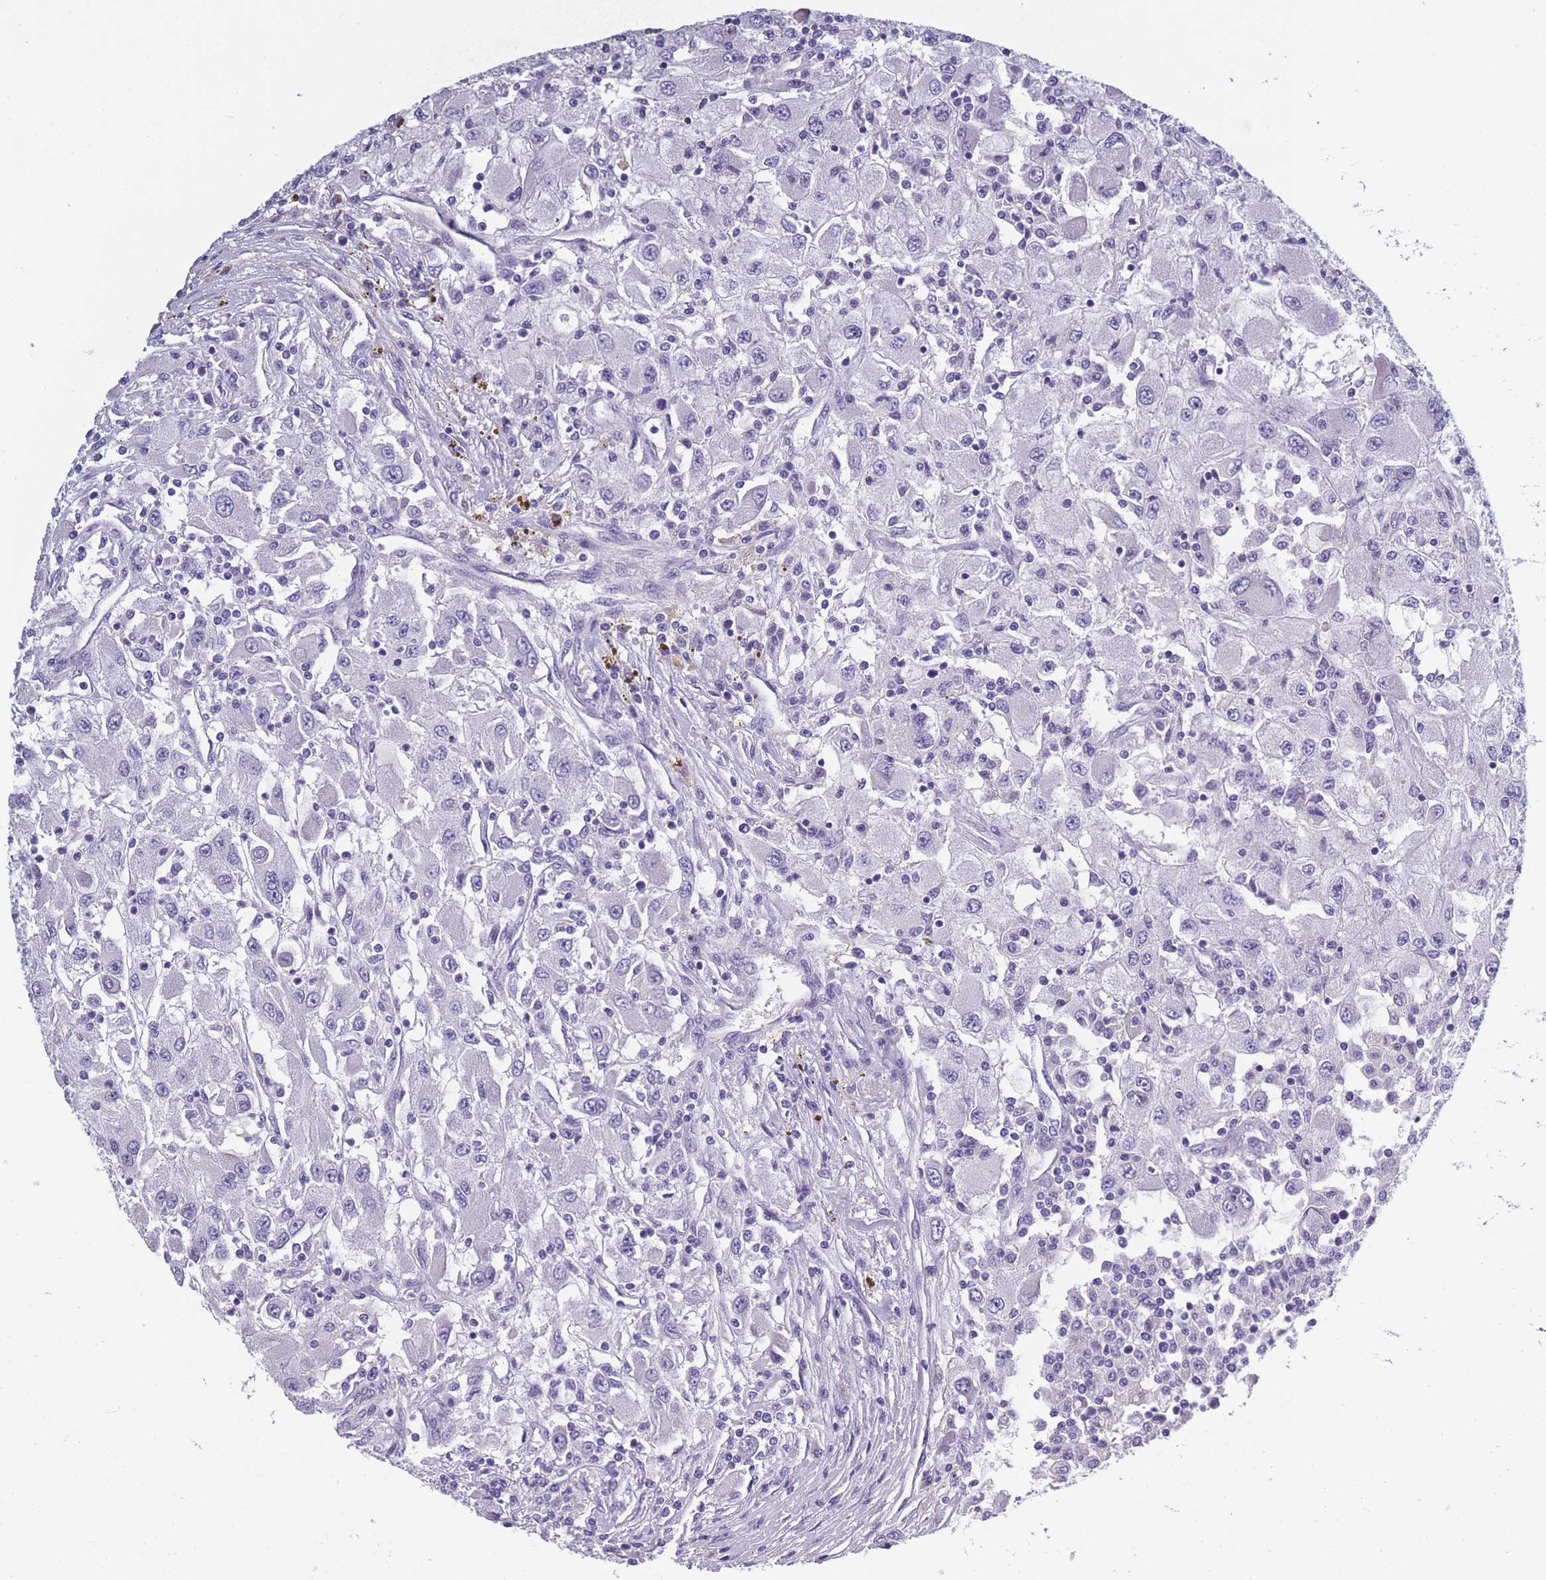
{"staining": {"intensity": "negative", "quantity": "none", "location": "none"}, "tissue": "renal cancer", "cell_type": "Tumor cells", "image_type": "cancer", "snomed": [{"axis": "morphology", "description": "Adenocarcinoma, NOS"}, {"axis": "topography", "description": "Kidney"}], "caption": "The IHC histopathology image has no significant staining in tumor cells of renal cancer tissue. (DAB (3,3'-diaminobenzidine) immunohistochemistry (IHC) with hematoxylin counter stain).", "gene": "OR4C5", "patient": {"sex": "female", "age": 67}}